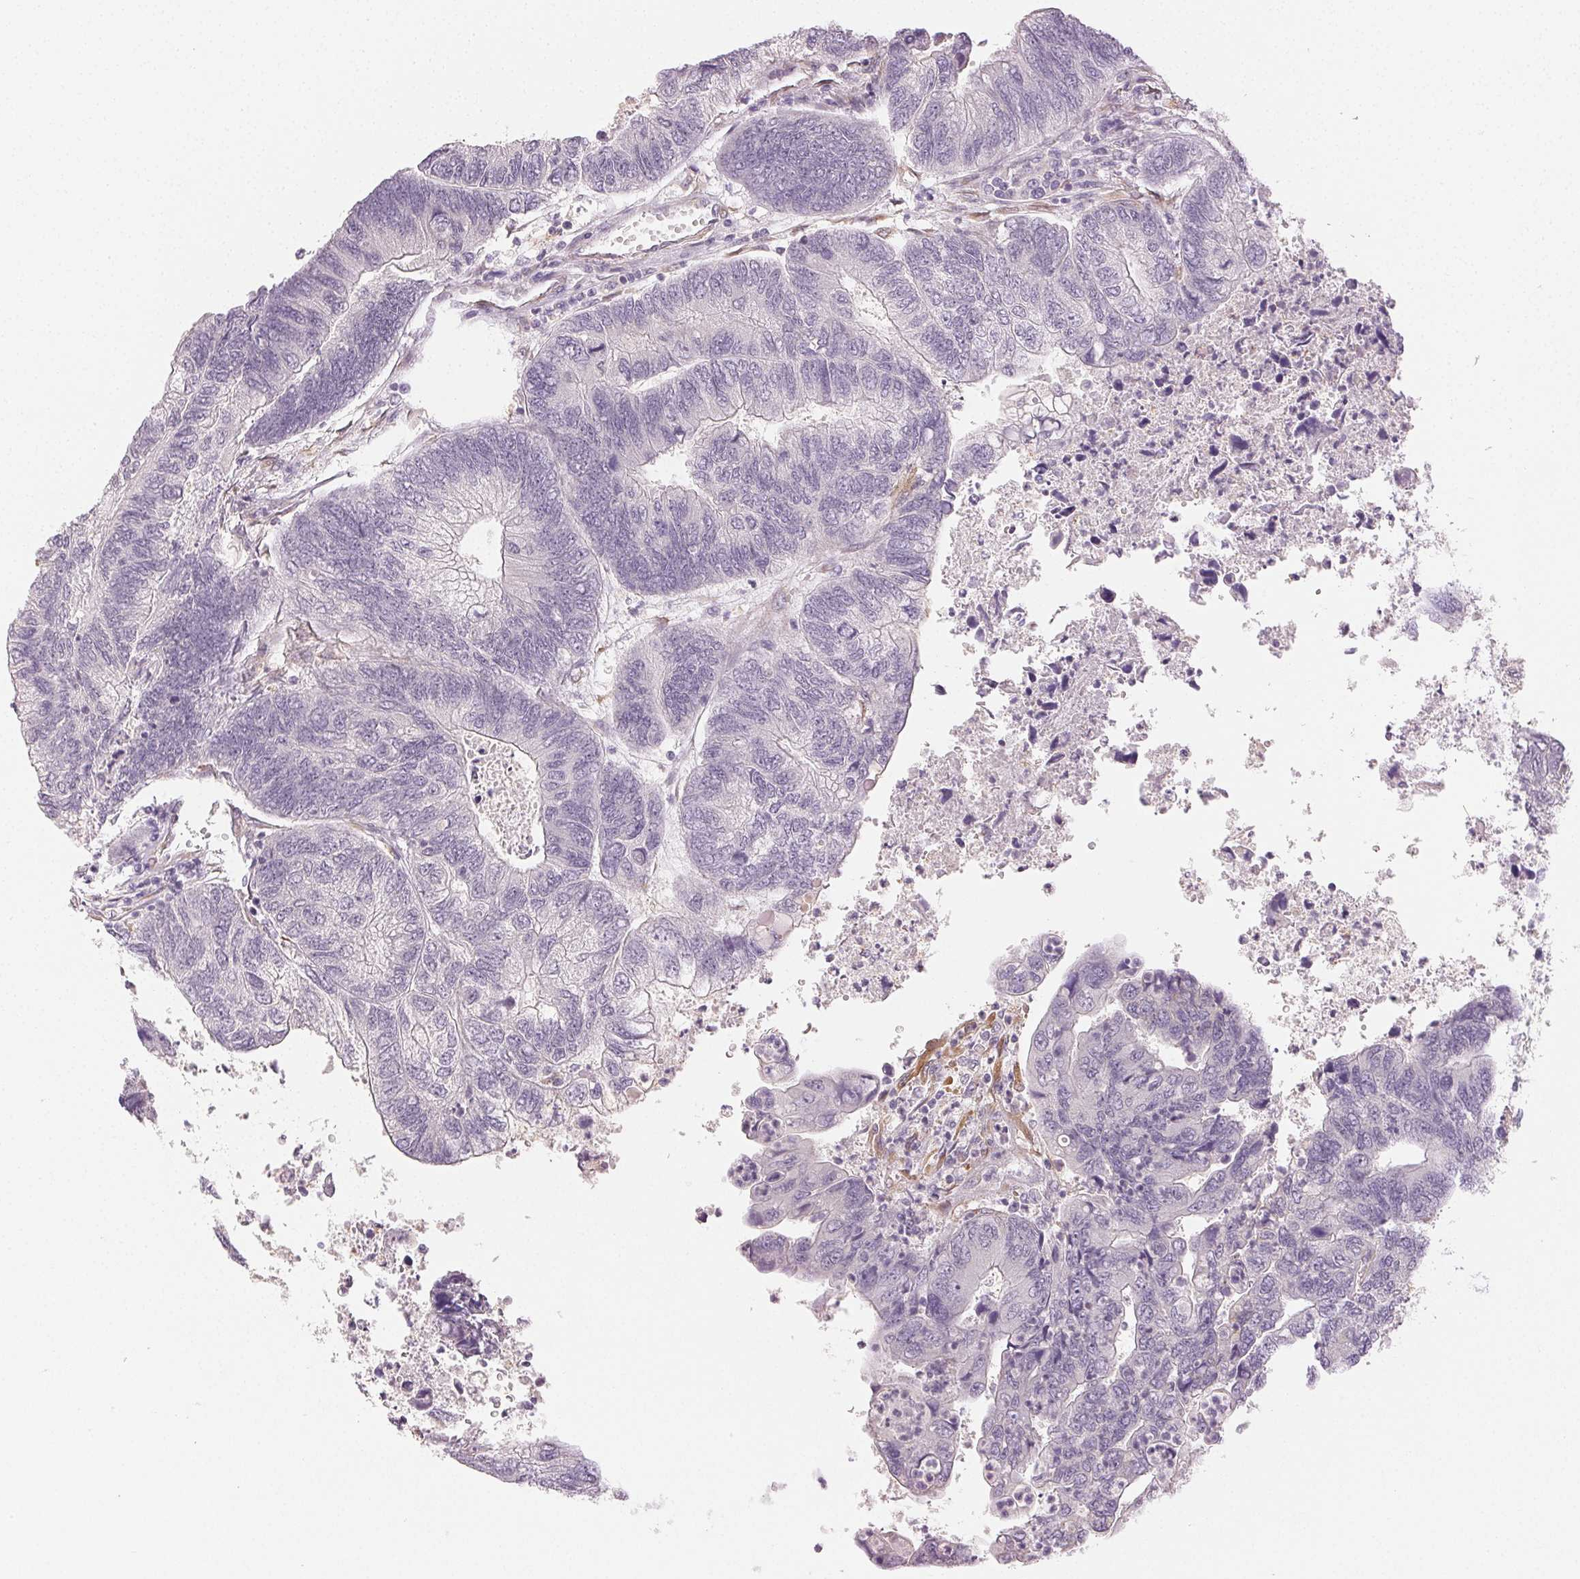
{"staining": {"intensity": "negative", "quantity": "none", "location": "none"}, "tissue": "colorectal cancer", "cell_type": "Tumor cells", "image_type": "cancer", "snomed": [{"axis": "morphology", "description": "Adenocarcinoma, NOS"}, {"axis": "topography", "description": "Colon"}], "caption": "DAB immunohistochemical staining of colorectal cancer displays no significant staining in tumor cells. (Brightfield microscopy of DAB (3,3'-diaminobenzidine) immunohistochemistry at high magnification).", "gene": "MAP1LC3A", "patient": {"sex": "female", "age": 67}}